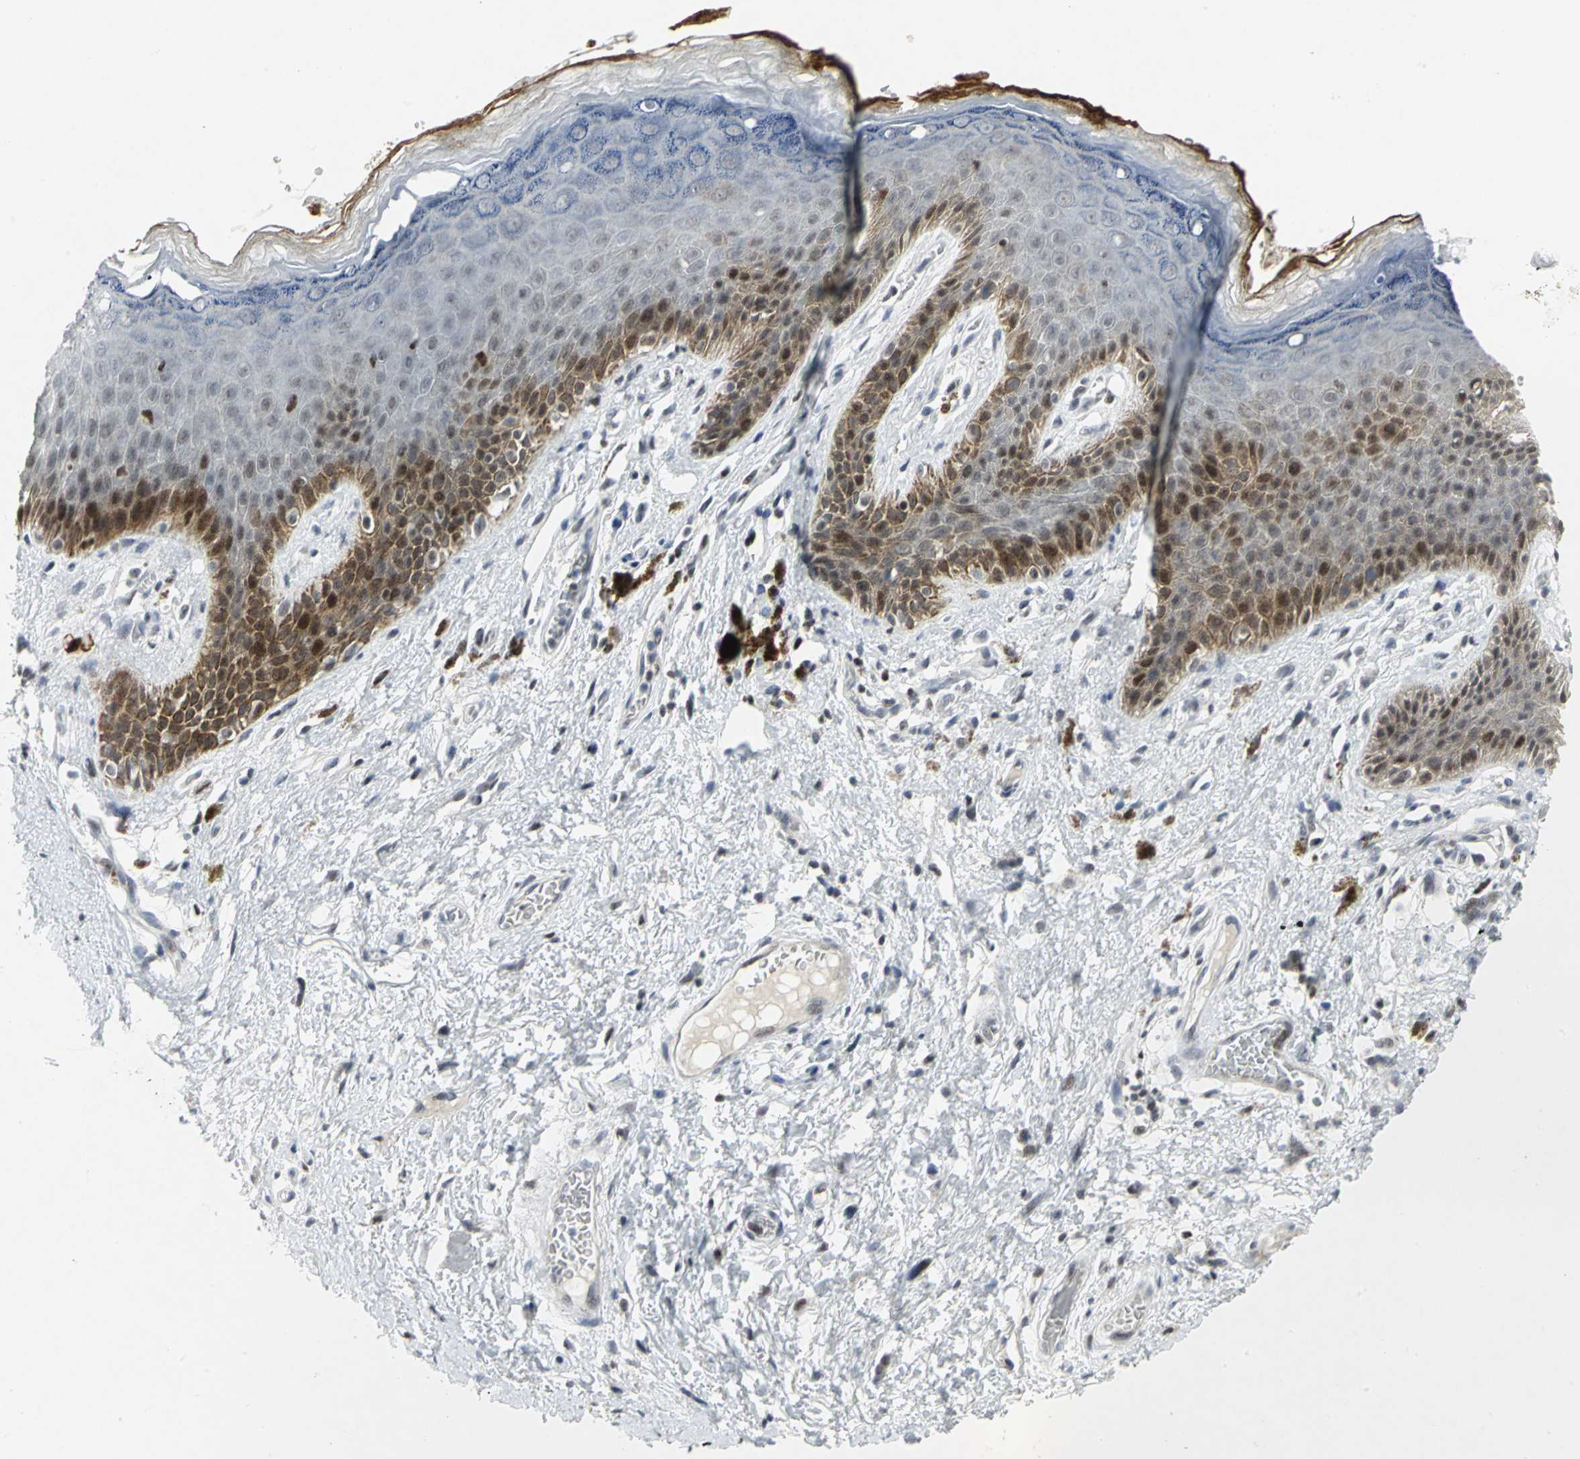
{"staining": {"intensity": "moderate", "quantity": "25%-75%", "location": "cytoplasmic/membranous,nuclear"}, "tissue": "skin", "cell_type": "Epidermal cells", "image_type": "normal", "snomed": [{"axis": "morphology", "description": "Normal tissue, NOS"}, {"axis": "topography", "description": "Anal"}], "caption": "An immunohistochemistry micrograph of unremarkable tissue is shown. Protein staining in brown highlights moderate cytoplasmic/membranous,nuclear positivity in skin within epidermal cells.", "gene": "RPA1", "patient": {"sex": "female", "age": 46}}